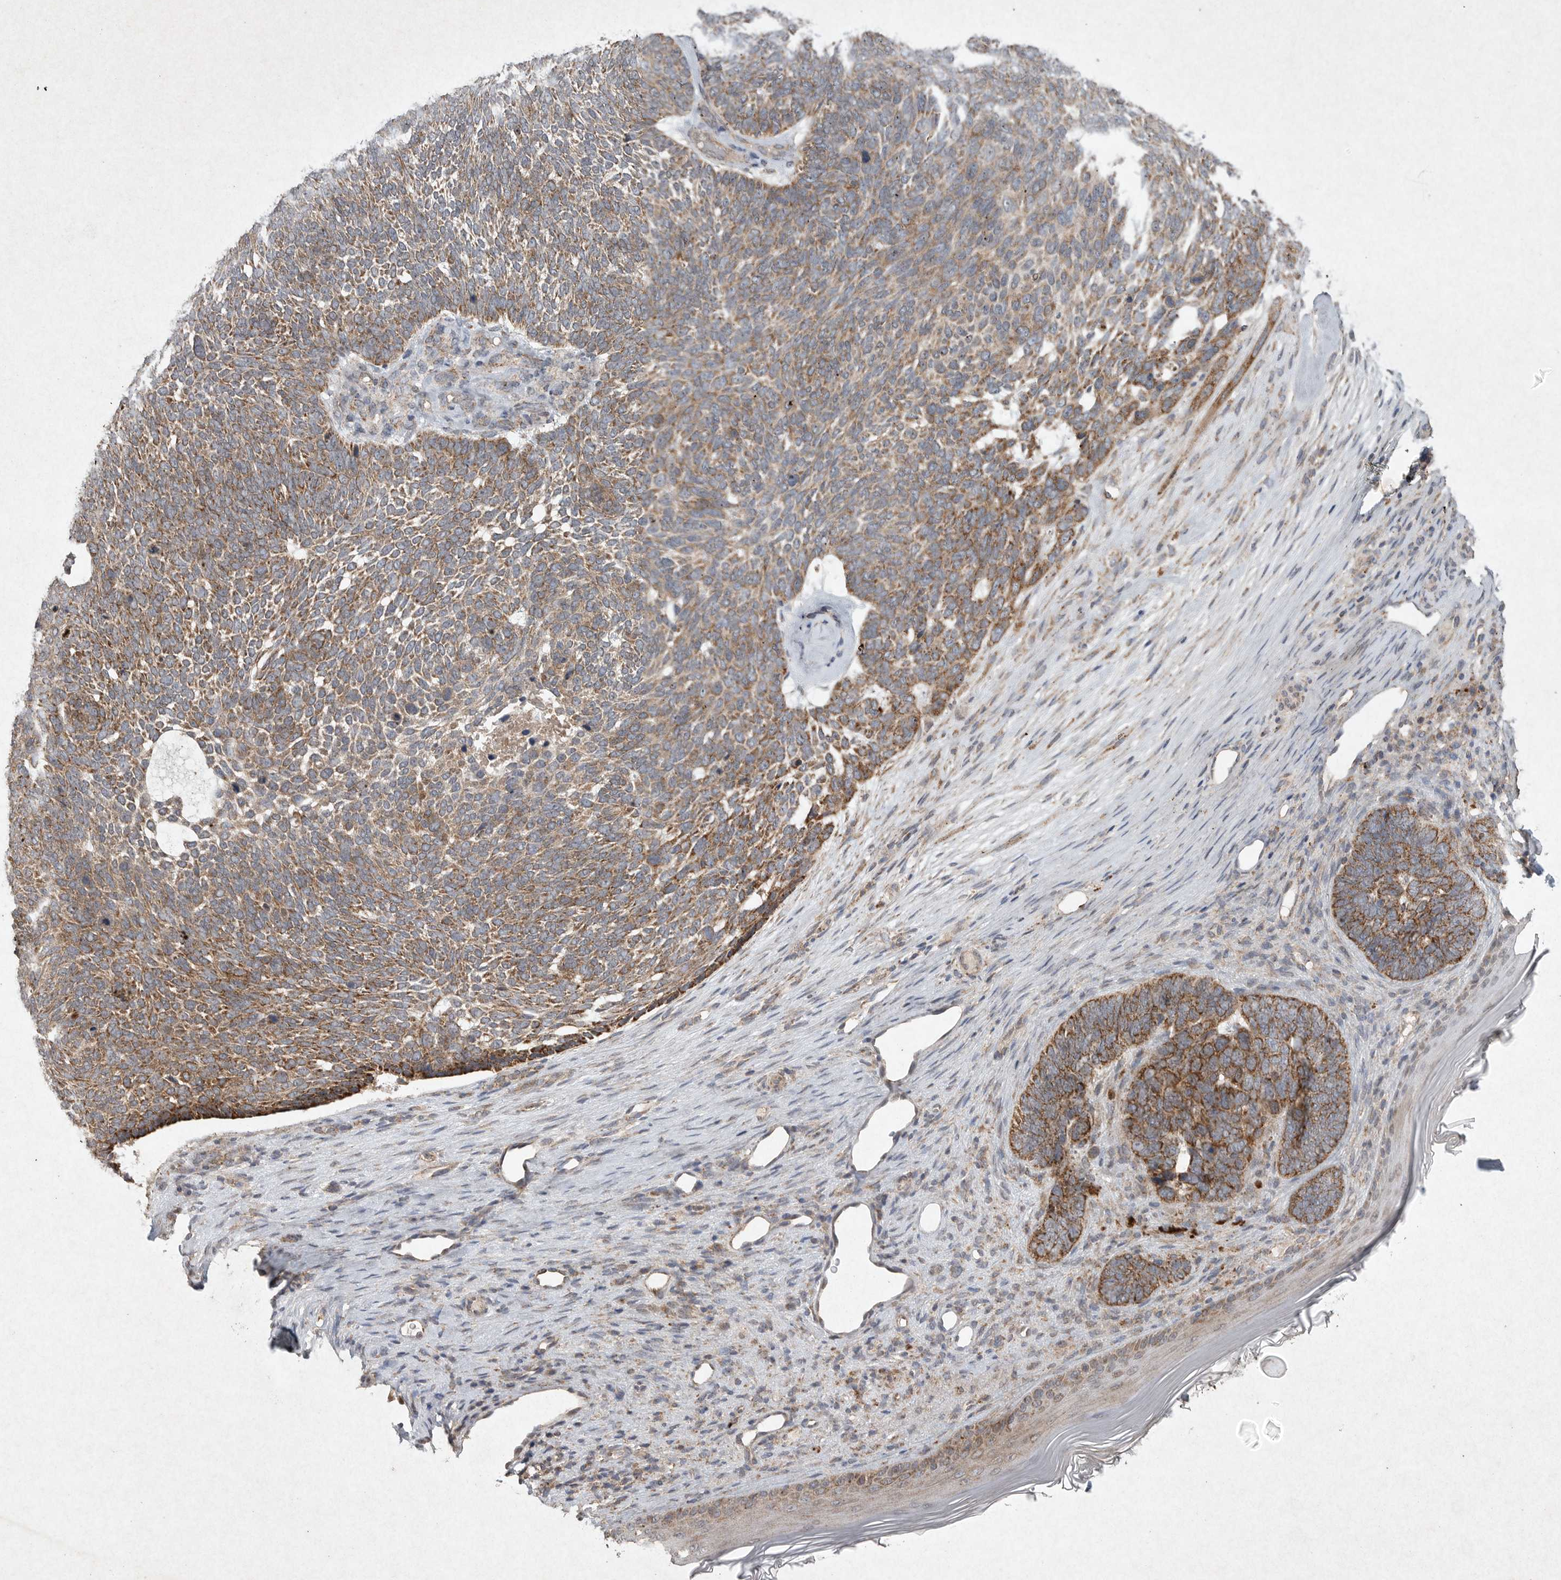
{"staining": {"intensity": "moderate", "quantity": ">75%", "location": "cytoplasmic/membranous"}, "tissue": "skin cancer", "cell_type": "Tumor cells", "image_type": "cancer", "snomed": [{"axis": "morphology", "description": "Basal cell carcinoma"}, {"axis": "topography", "description": "Skin"}], "caption": "Tumor cells exhibit moderate cytoplasmic/membranous positivity in about >75% of cells in basal cell carcinoma (skin).", "gene": "DDR1", "patient": {"sex": "female", "age": 85}}